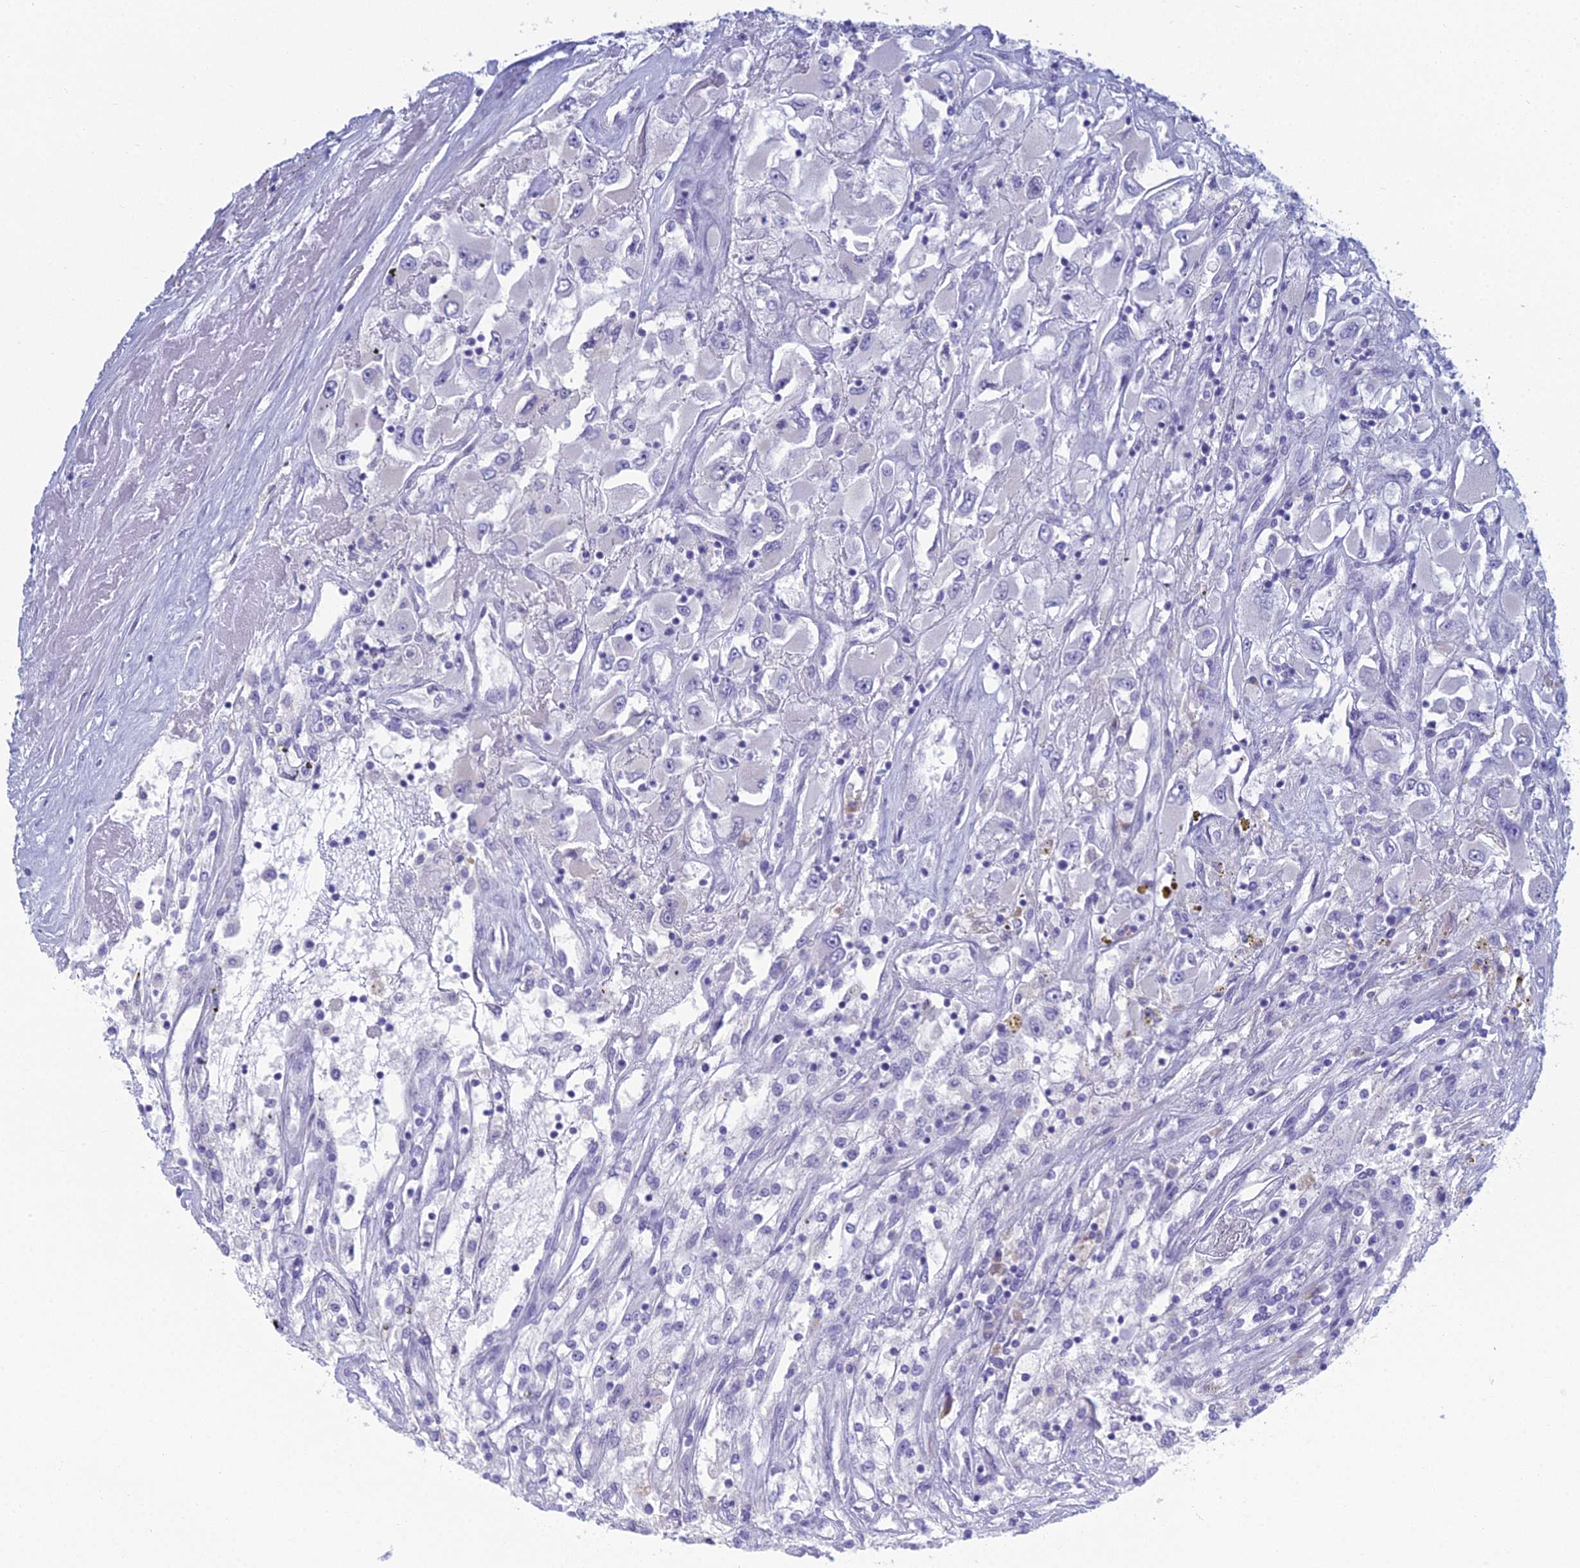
{"staining": {"intensity": "negative", "quantity": "none", "location": "none"}, "tissue": "renal cancer", "cell_type": "Tumor cells", "image_type": "cancer", "snomed": [{"axis": "morphology", "description": "Adenocarcinoma, NOS"}, {"axis": "topography", "description": "Kidney"}], "caption": "There is no significant positivity in tumor cells of renal cancer (adenocarcinoma).", "gene": "MUC13", "patient": {"sex": "female", "age": 52}}